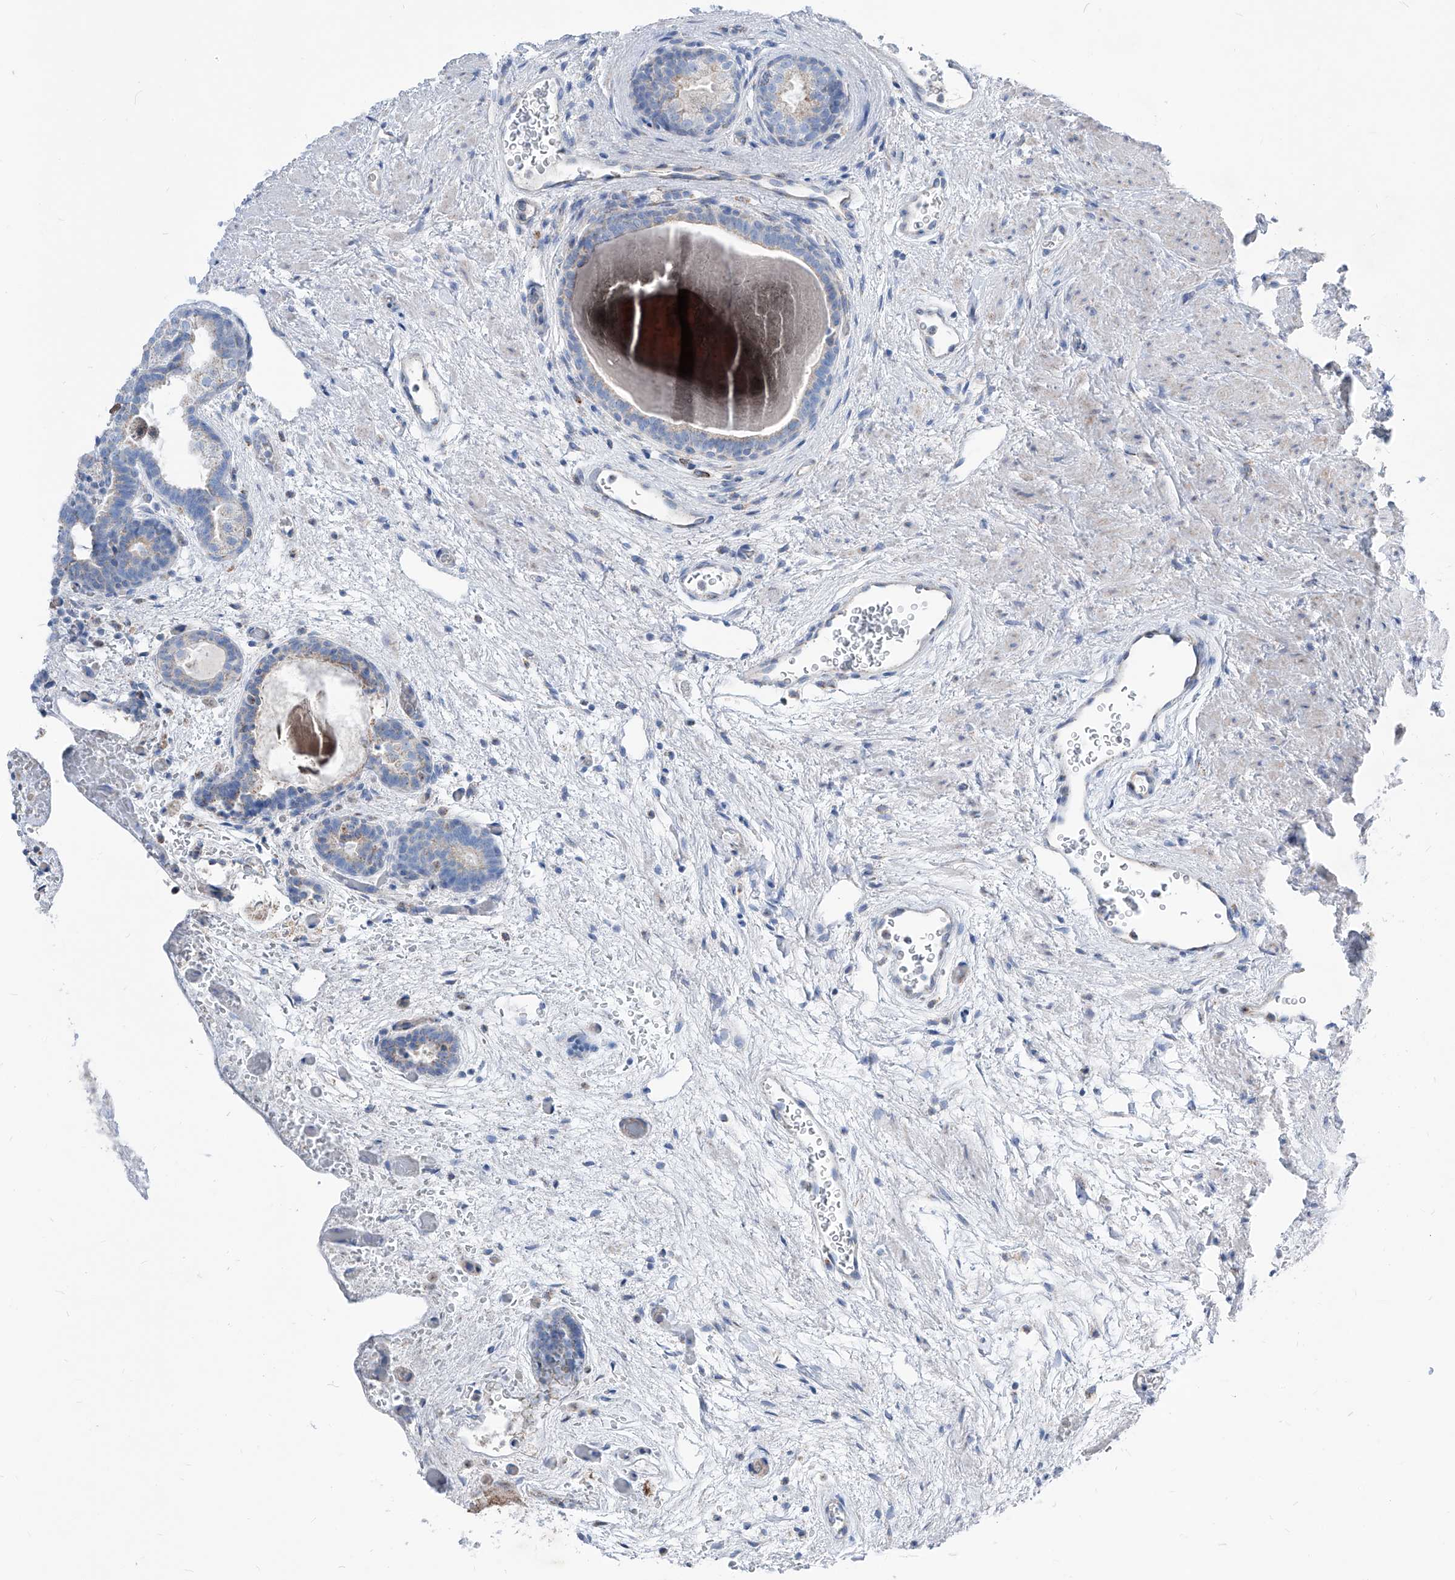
{"staining": {"intensity": "negative", "quantity": "none", "location": "none"}, "tissue": "prostate", "cell_type": "Glandular cells", "image_type": "normal", "snomed": [{"axis": "morphology", "description": "Normal tissue, NOS"}, {"axis": "topography", "description": "Prostate"}], "caption": "High power microscopy image of an immunohistochemistry (IHC) photomicrograph of normal prostate, revealing no significant expression in glandular cells.", "gene": "AGPS", "patient": {"sex": "male", "age": 48}}